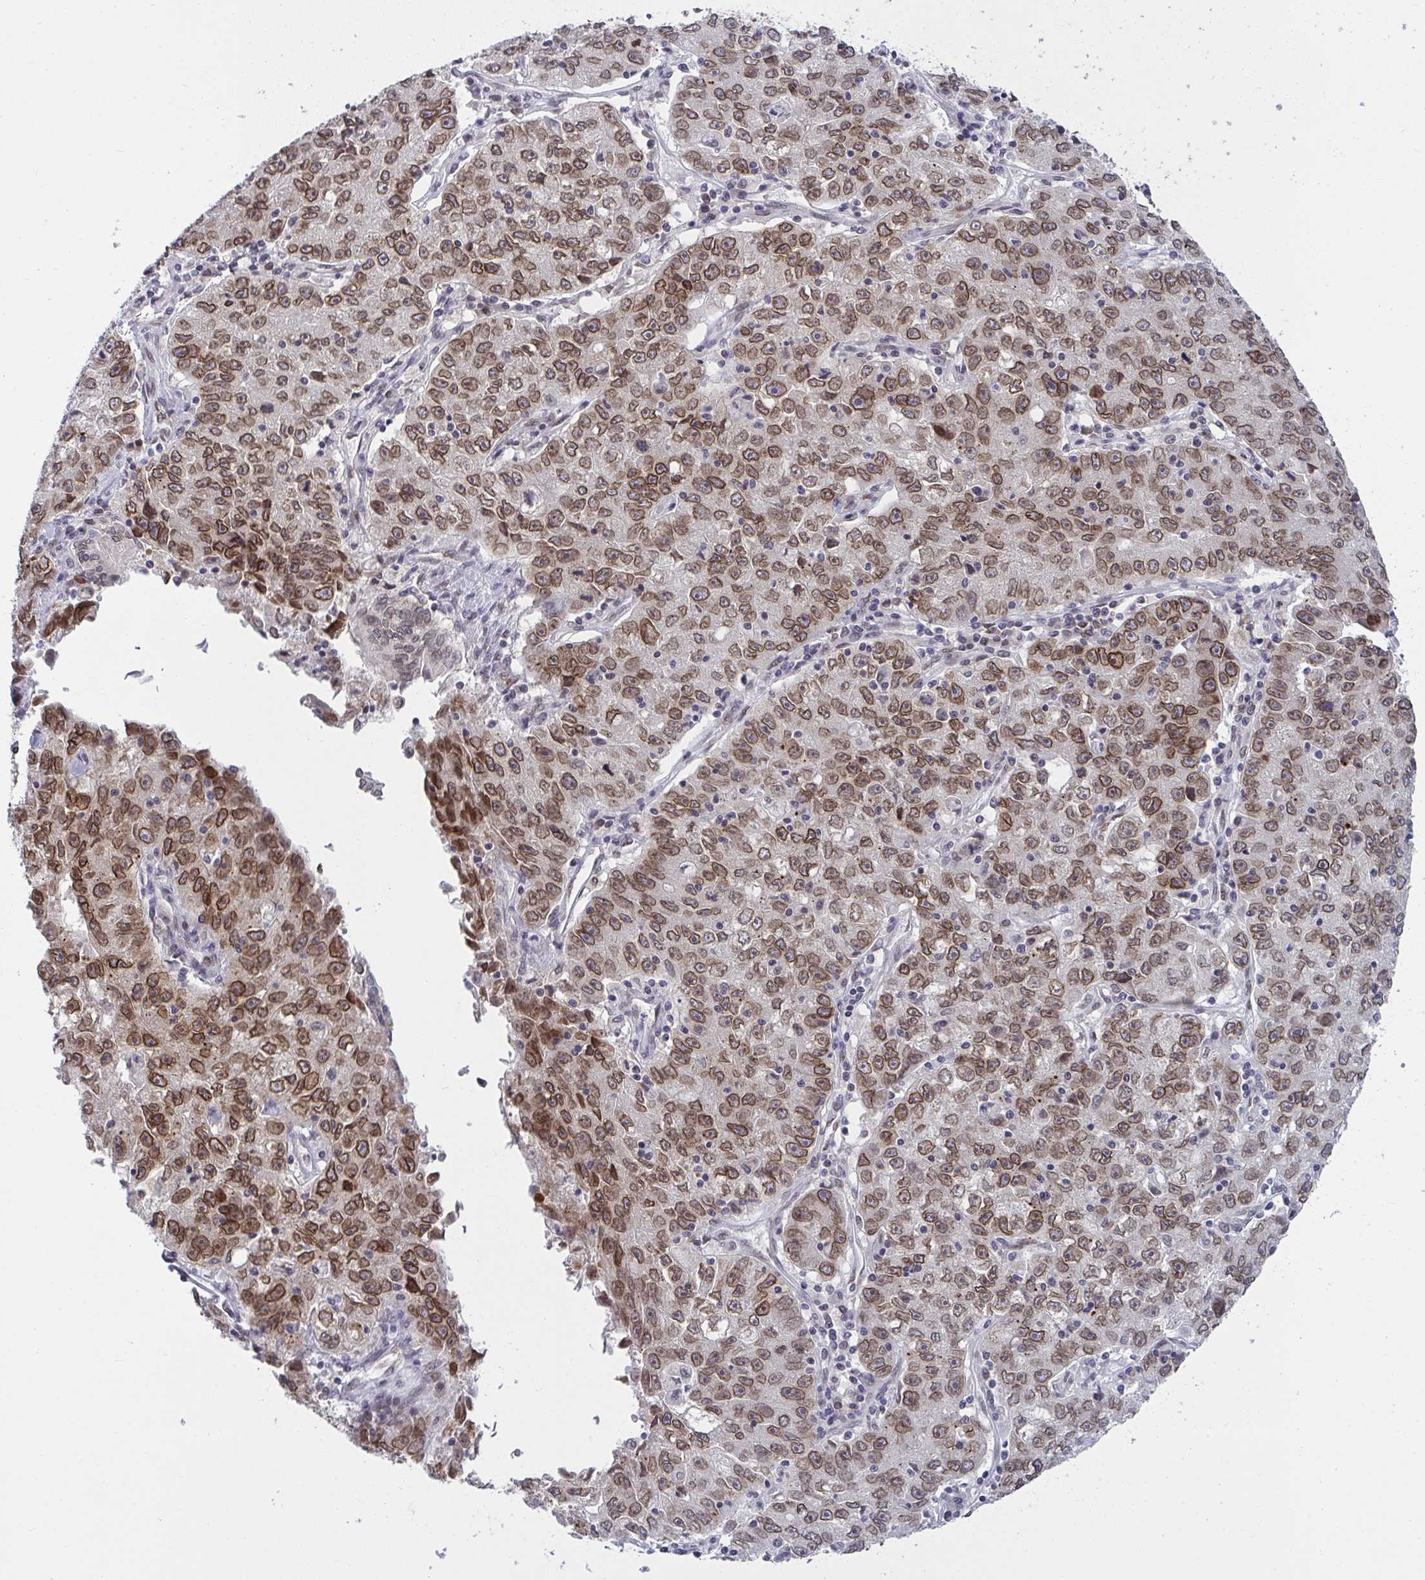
{"staining": {"intensity": "moderate", "quantity": ">75%", "location": "cytoplasmic/membranous,nuclear"}, "tissue": "lung cancer", "cell_type": "Tumor cells", "image_type": "cancer", "snomed": [{"axis": "morphology", "description": "Normal morphology"}, {"axis": "morphology", "description": "Adenocarcinoma, NOS"}, {"axis": "topography", "description": "Lymph node"}, {"axis": "topography", "description": "Lung"}], "caption": "Lung cancer (adenocarcinoma) stained with DAB immunohistochemistry (IHC) exhibits medium levels of moderate cytoplasmic/membranous and nuclear staining in approximately >75% of tumor cells. The staining is performed using DAB brown chromogen to label protein expression. The nuclei are counter-stained blue using hematoxylin.", "gene": "RANBP2", "patient": {"sex": "female", "age": 57}}